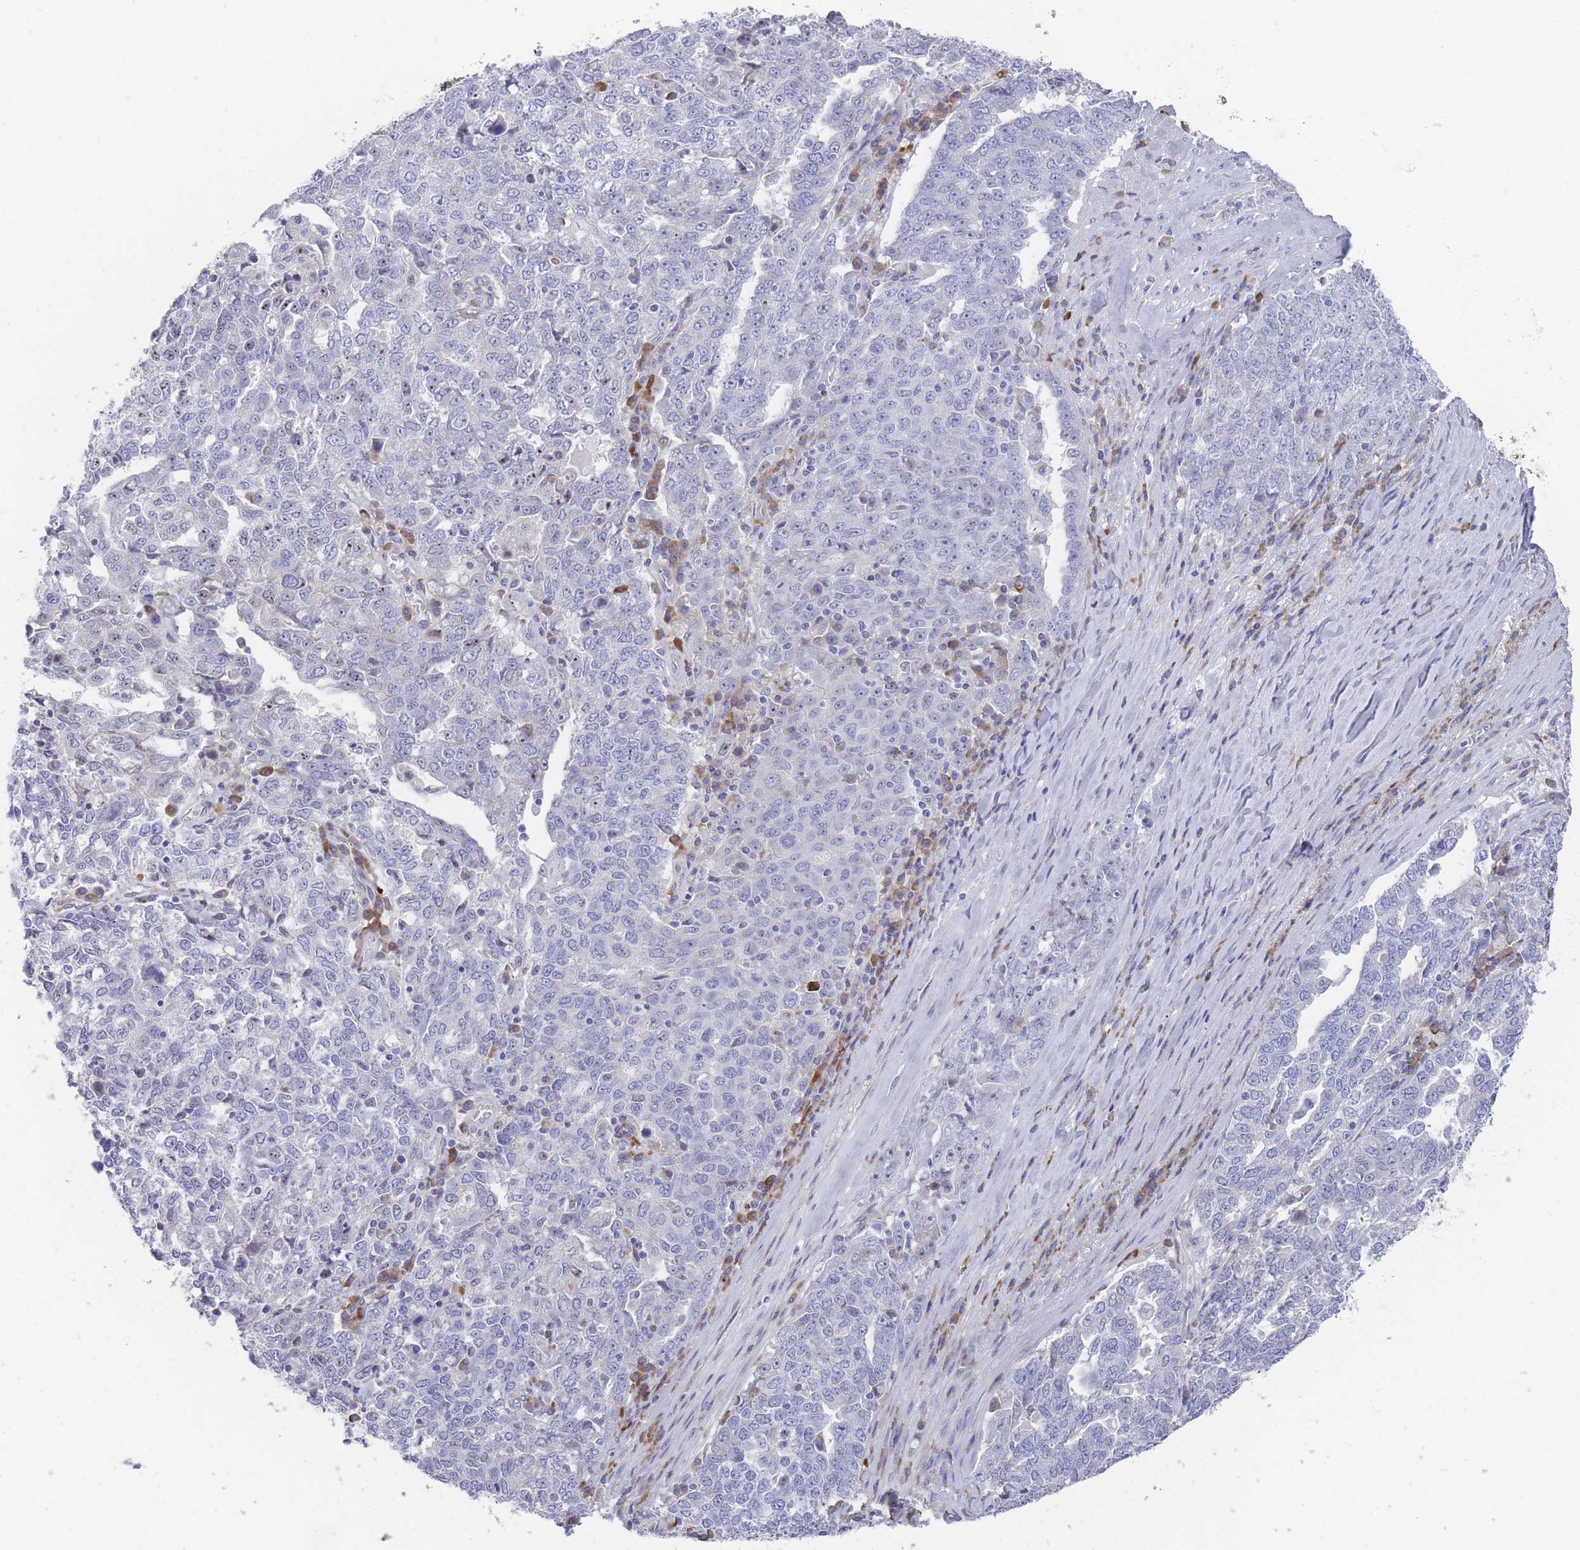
{"staining": {"intensity": "negative", "quantity": "none", "location": "none"}, "tissue": "ovarian cancer", "cell_type": "Tumor cells", "image_type": "cancer", "snomed": [{"axis": "morphology", "description": "Carcinoma, endometroid"}, {"axis": "topography", "description": "Ovary"}], "caption": "Ovarian endometroid carcinoma was stained to show a protein in brown. There is no significant positivity in tumor cells.", "gene": "ST8SIA5", "patient": {"sex": "female", "age": 62}}